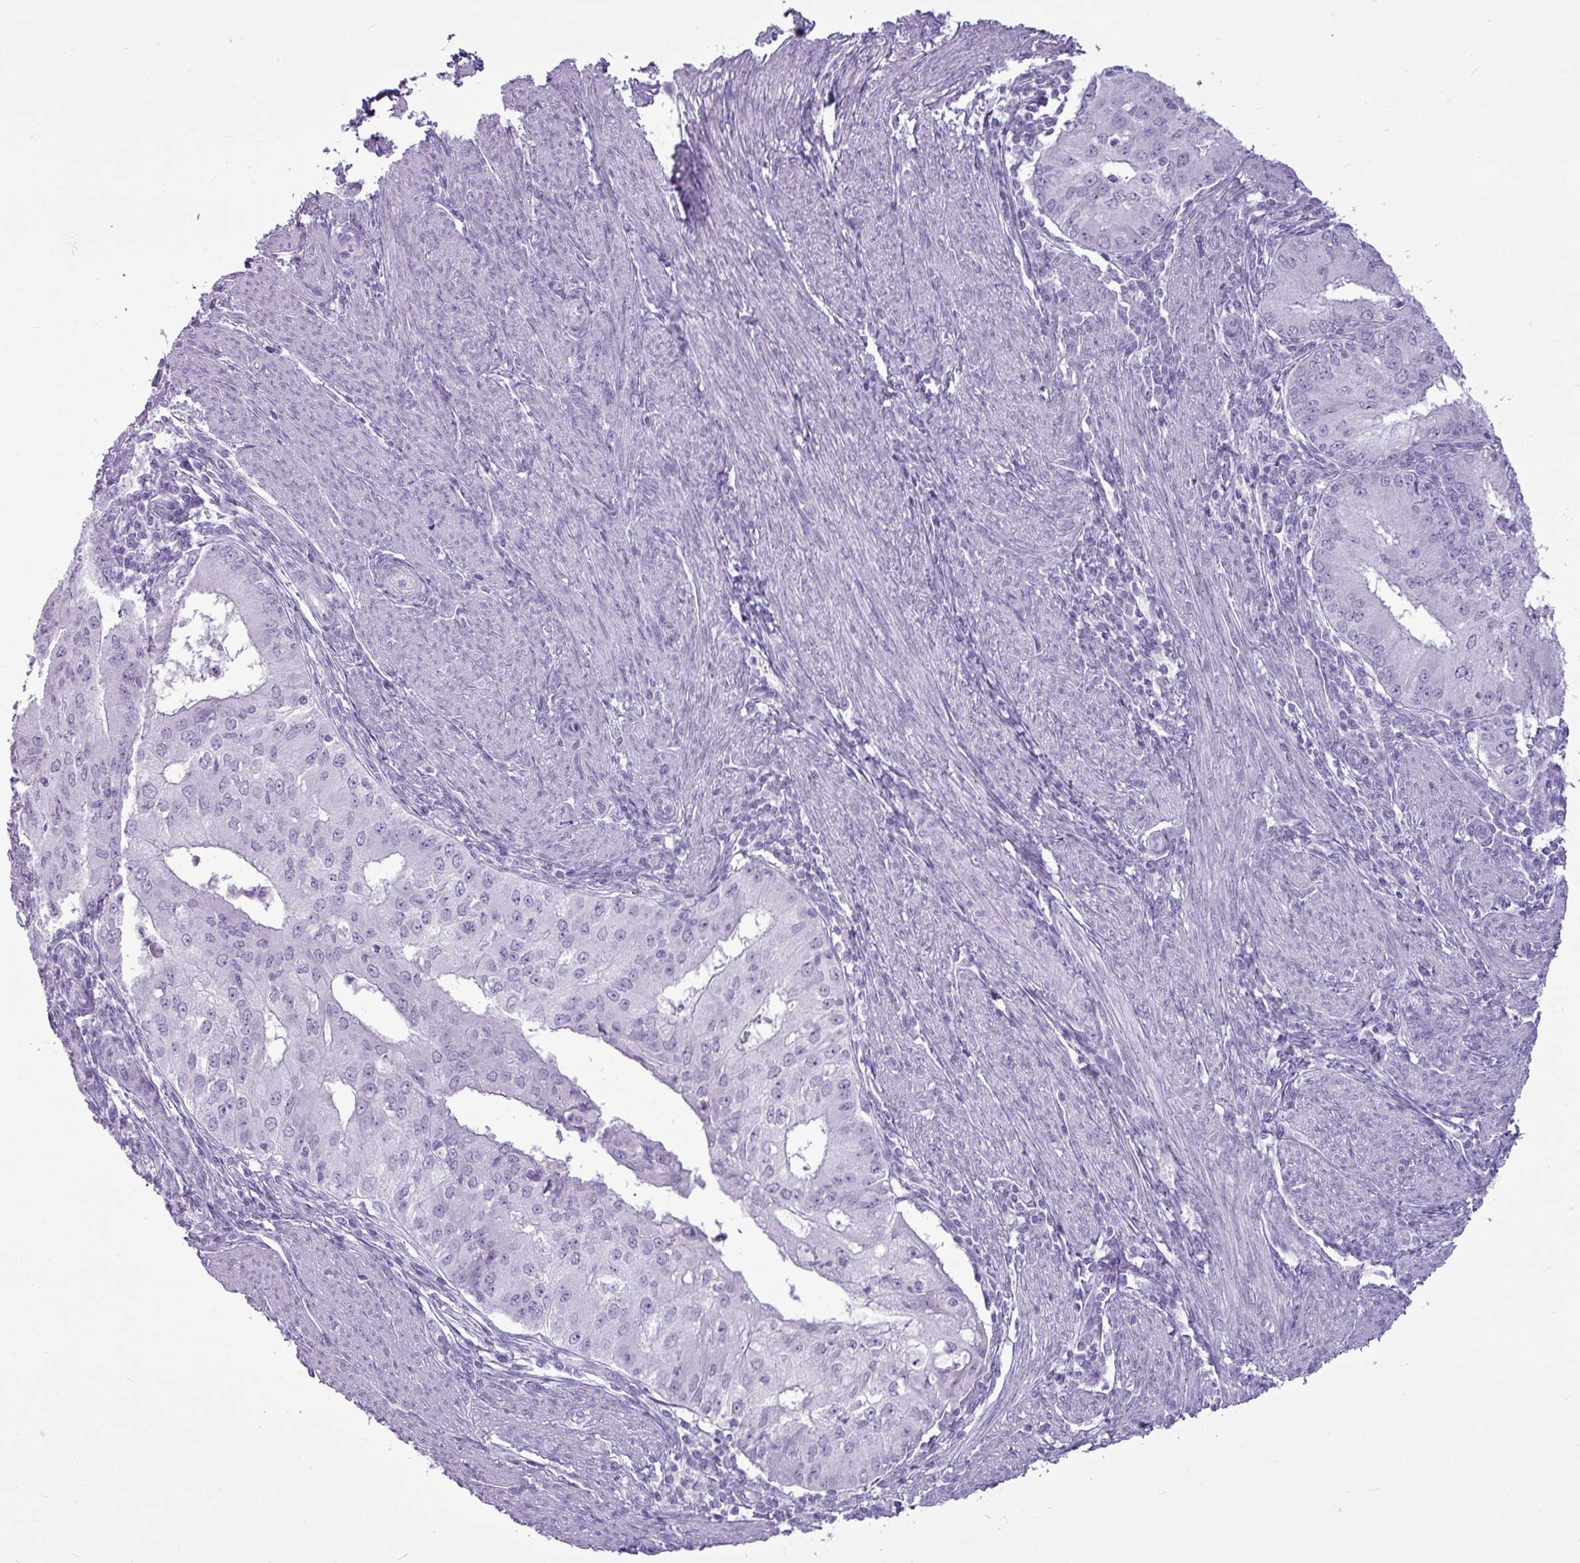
{"staining": {"intensity": "negative", "quantity": "none", "location": "none"}, "tissue": "endometrial cancer", "cell_type": "Tumor cells", "image_type": "cancer", "snomed": [{"axis": "morphology", "description": "Adenocarcinoma, NOS"}, {"axis": "topography", "description": "Endometrium"}], "caption": "A high-resolution histopathology image shows immunohistochemistry staining of endometrial cancer (adenocarcinoma), which shows no significant positivity in tumor cells. (DAB (3,3'-diaminobenzidine) IHC visualized using brightfield microscopy, high magnification).", "gene": "AMY1B", "patient": {"sex": "female", "age": 50}}